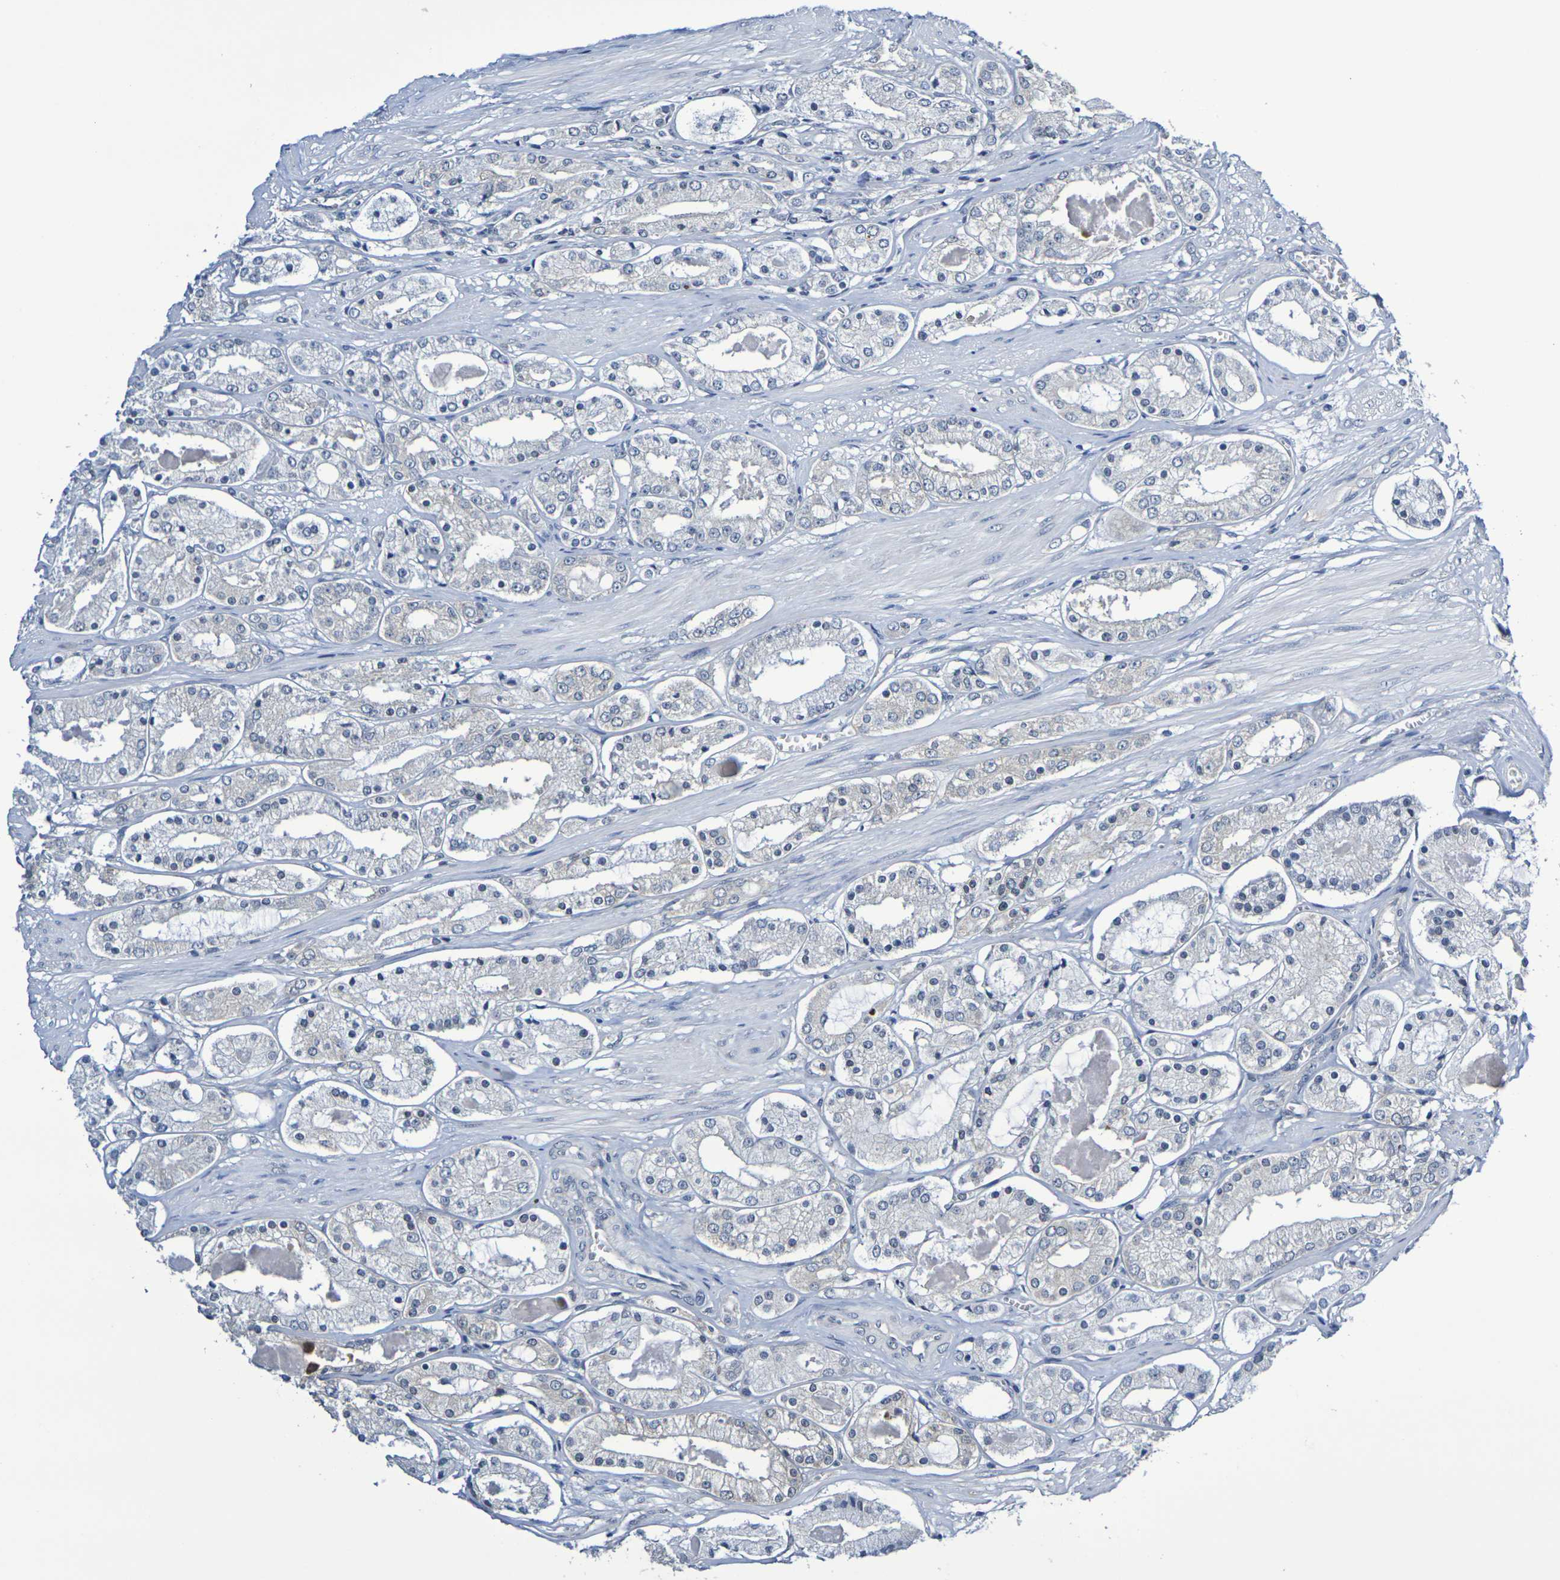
{"staining": {"intensity": "weak", "quantity": "<25%", "location": "cytoplasmic/membranous"}, "tissue": "prostate cancer", "cell_type": "Tumor cells", "image_type": "cancer", "snomed": [{"axis": "morphology", "description": "Adenocarcinoma, High grade"}, {"axis": "topography", "description": "Prostate"}], "caption": "Tumor cells are negative for protein expression in human prostate adenocarcinoma (high-grade).", "gene": "CHRNB1", "patient": {"sex": "male", "age": 66}}